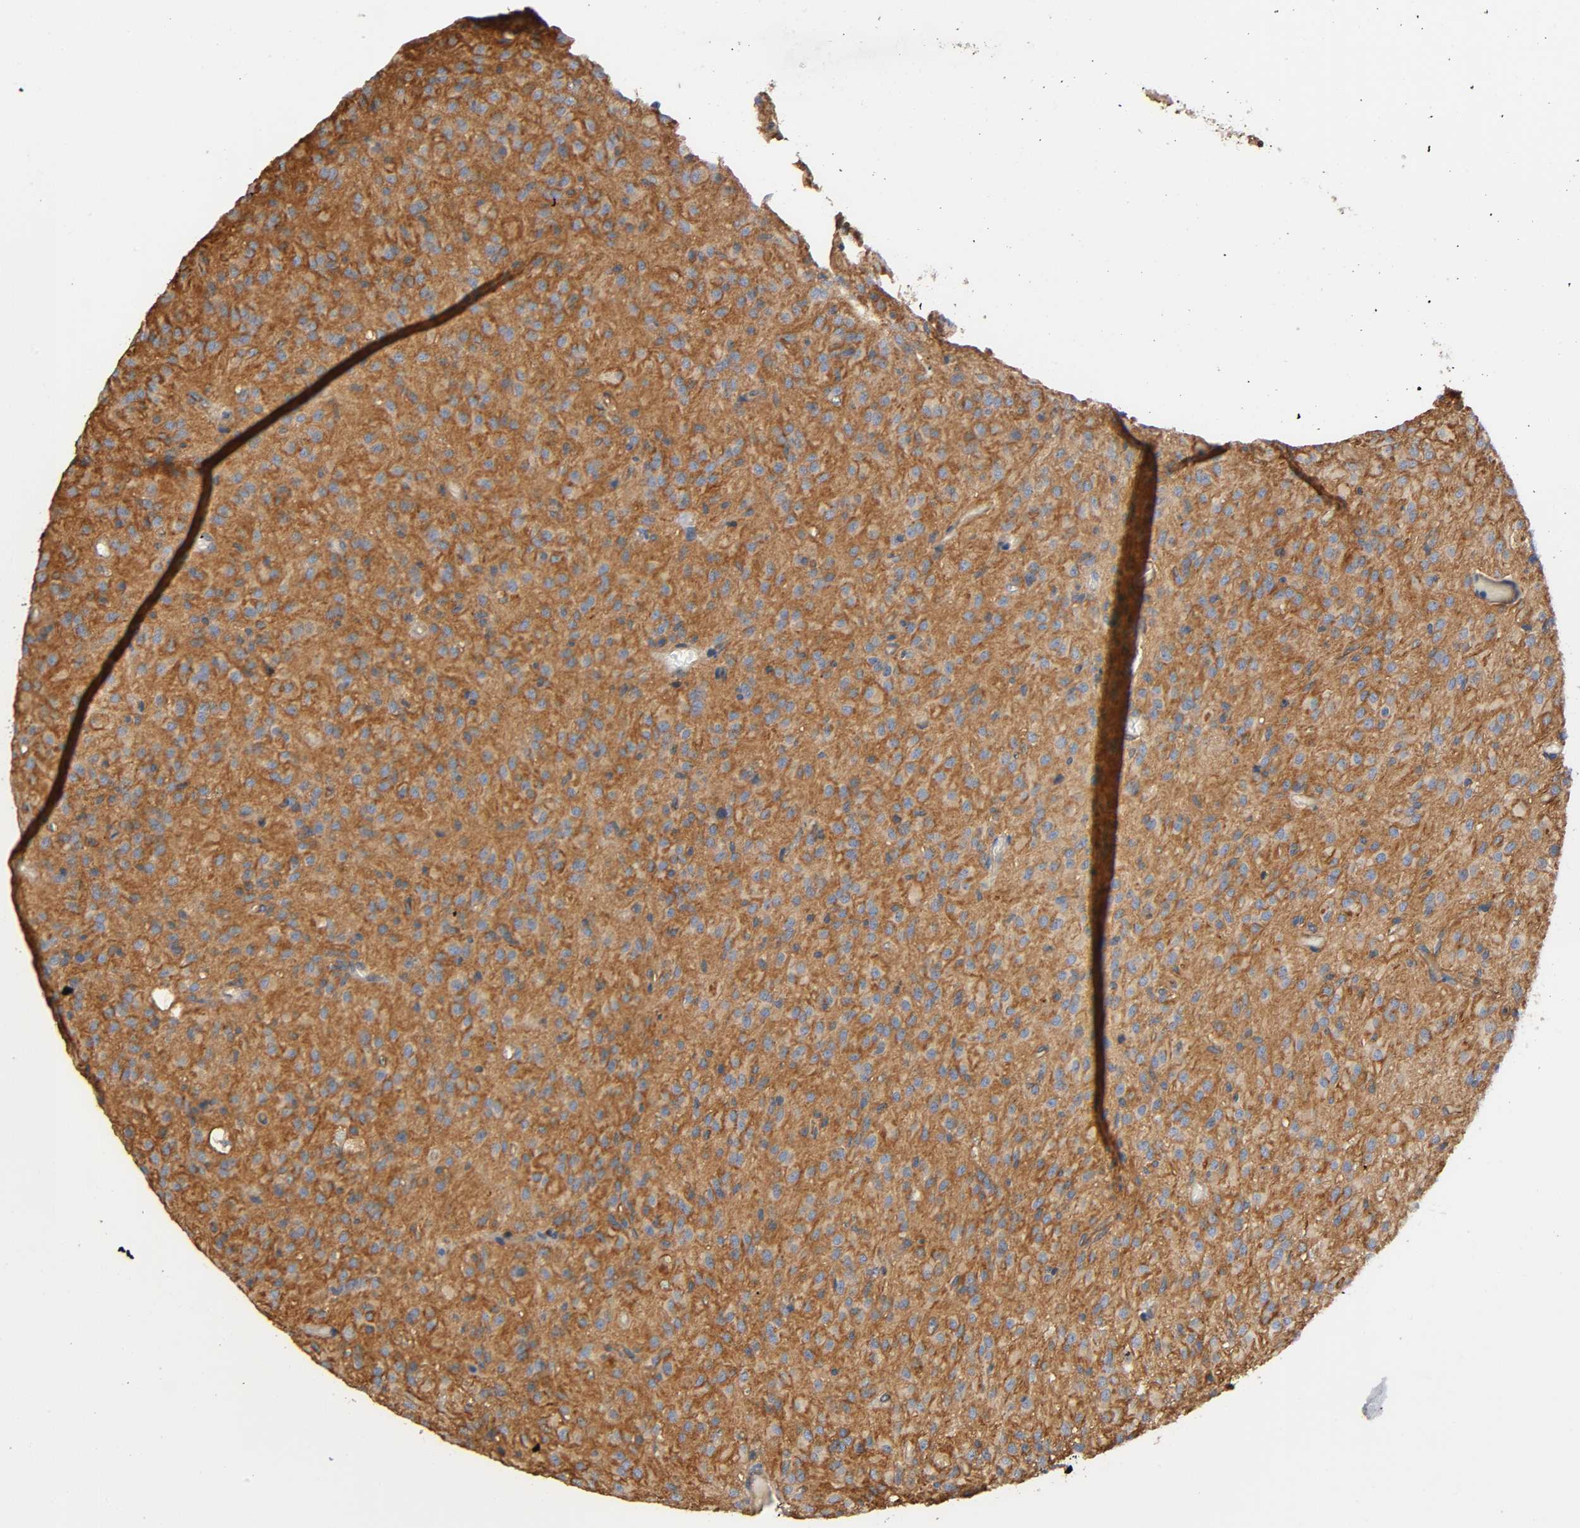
{"staining": {"intensity": "moderate", "quantity": ">75%", "location": "cytoplasmic/membranous"}, "tissue": "glioma", "cell_type": "Tumor cells", "image_type": "cancer", "snomed": [{"axis": "morphology", "description": "Glioma, malignant, High grade"}, {"axis": "topography", "description": "Brain"}], "caption": "Brown immunohistochemical staining in human glioma demonstrates moderate cytoplasmic/membranous expression in approximately >75% of tumor cells. The staining is performed using DAB (3,3'-diaminobenzidine) brown chromogen to label protein expression. The nuclei are counter-stained blue using hematoxylin.", "gene": "MARS1", "patient": {"sex": "female", "age": 59}}